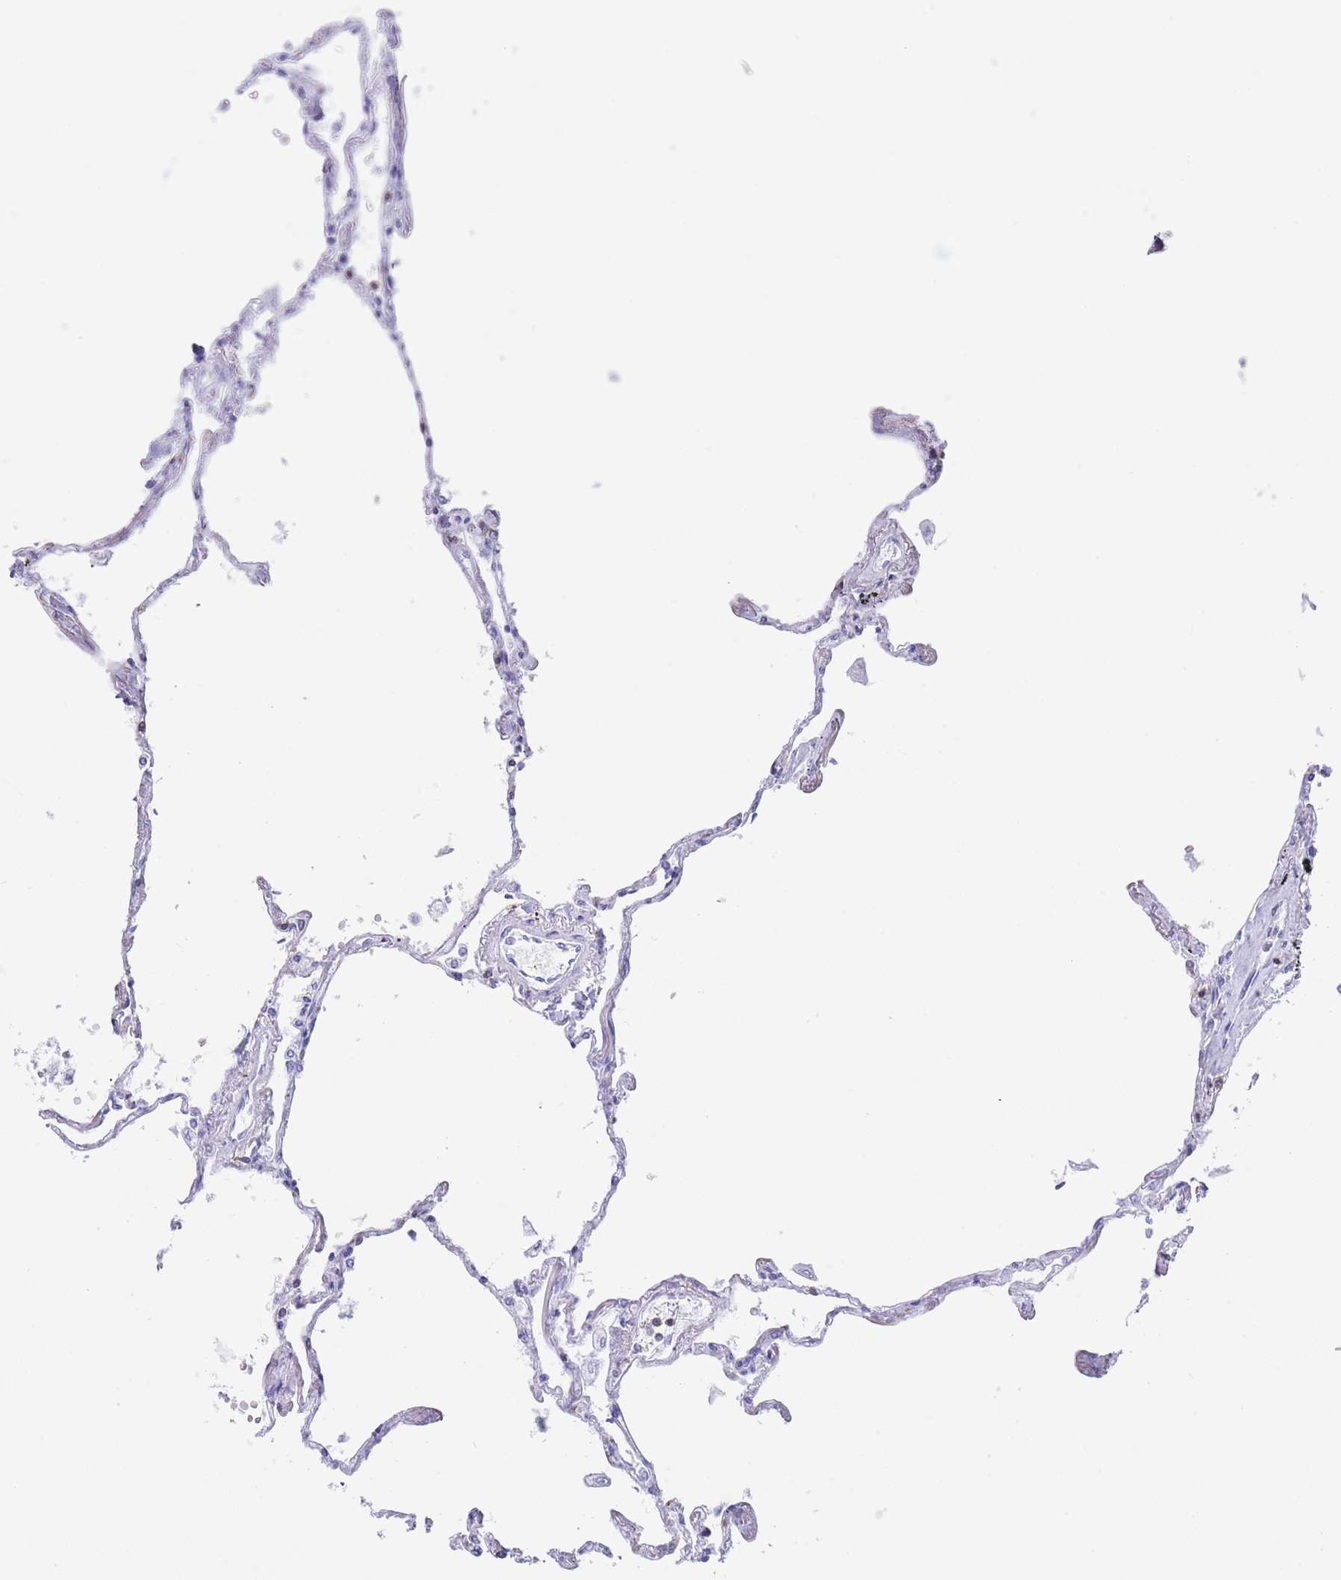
{"staining": {"intensity": "negative", "quantity": "none", "location": "none"}, "tissue": "lung", "cell_type": "Alveolar cells", "image_type": "normal", "snomed": [{"axis": "morphology", "description": "Normal tissue, NOS"}, {"axis": "topography", "description": "Lung"}], "caption": "The histopathology image reveals no significant positivity in alveolar cells of lung.", "gene": "CORO1A", "patient": {"sex": "female", "age": 67}}